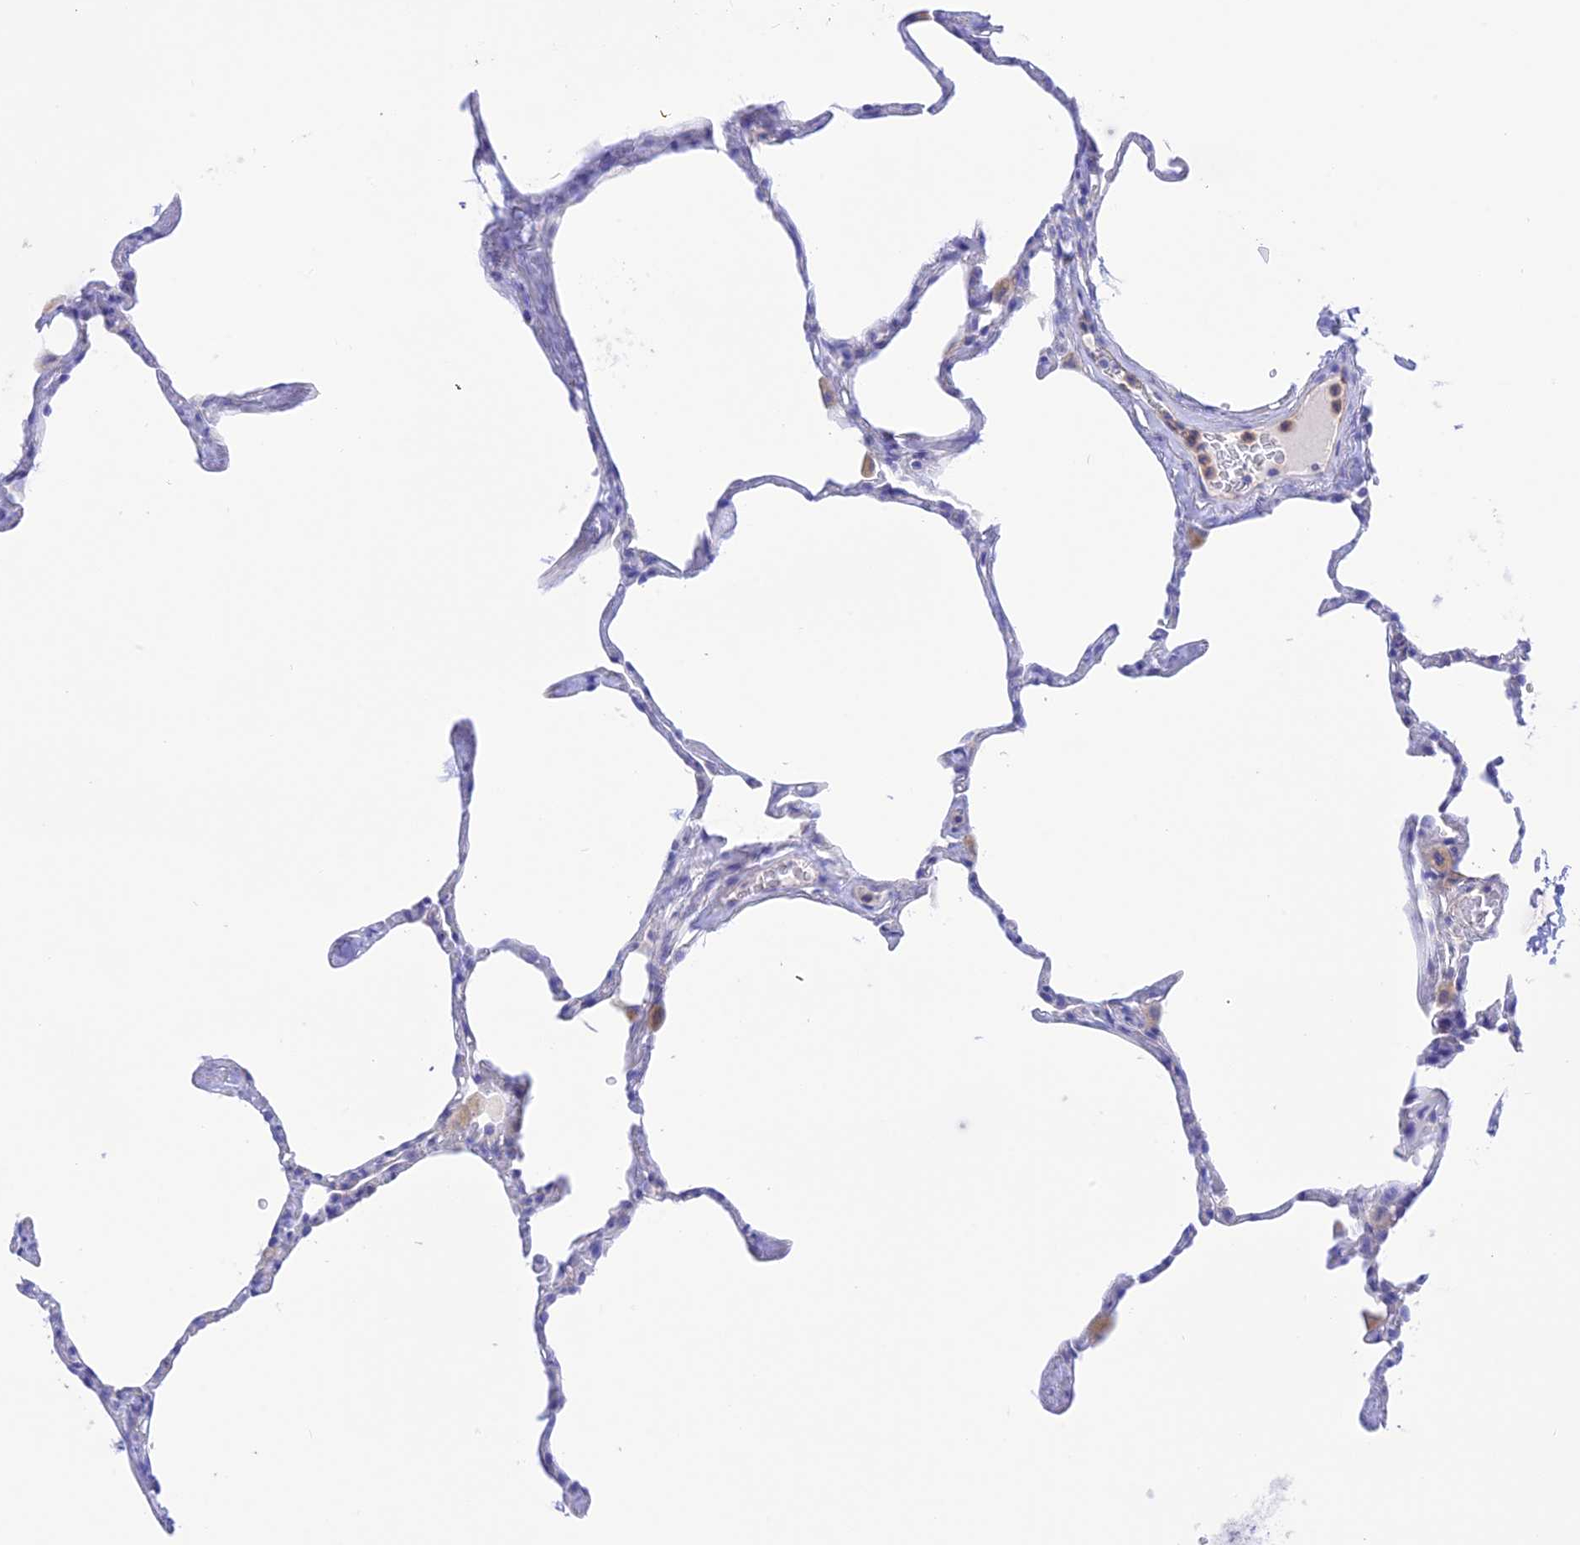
{"staining": {"intensity": "negative", "quantity": "none", "location": "none"}, "tissue": "lung", "cell_type": "Alveolar cells", "image_type": "normal", "snomed": [{"axis": "morphology", "description": "Normal tissue, NOS"}, {"axis": "topography", "description": "Lung"}], "caption": "Lung was stained to show a protein in brown. There is no significant expression in alveolar cells. Nuclei are stained in blue.", "gene": "CHSY3", "patient": {"sex": "male", "age": 65}}